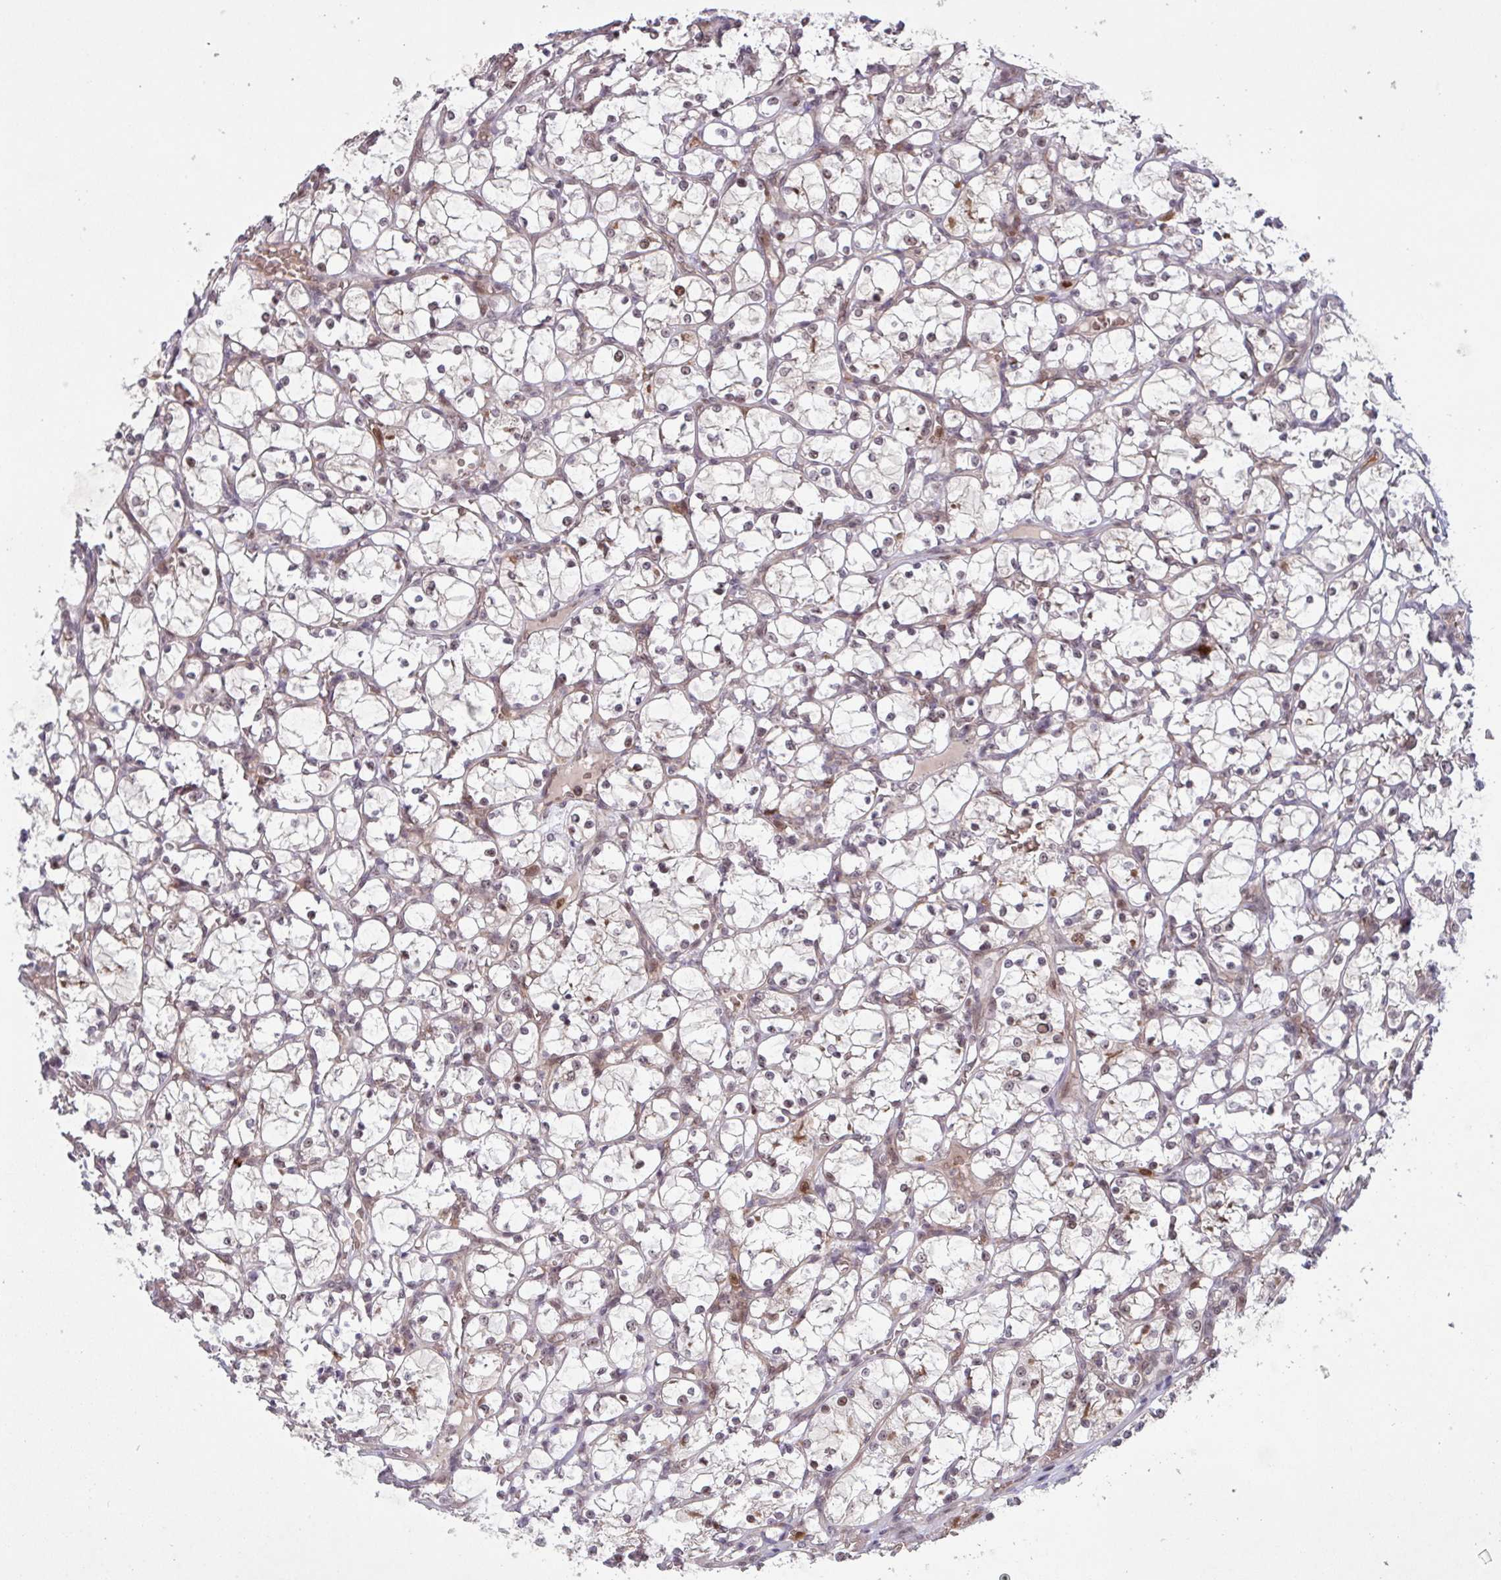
{"staining": {"intensity": "weak", "quantity": "25%-75%", "location": "nuclear"}, "tissue": "renal cancer", "cell_type": "Tumor cells", "image_type": "cancer", "snomed": [{"axis": "morphology", "description": "Adenocarcinoma, NOS"}, {"axis": "topography", "description": "Kidney"}], "caption": "Immunohistochemistry of renal cancer (adenocarcinoma) displays low levels of weak nuclear expression in approximately 25%-75% of tumor cells.", "gene": "NLRP13", "patient": {"sex": "female", "age": 69}}